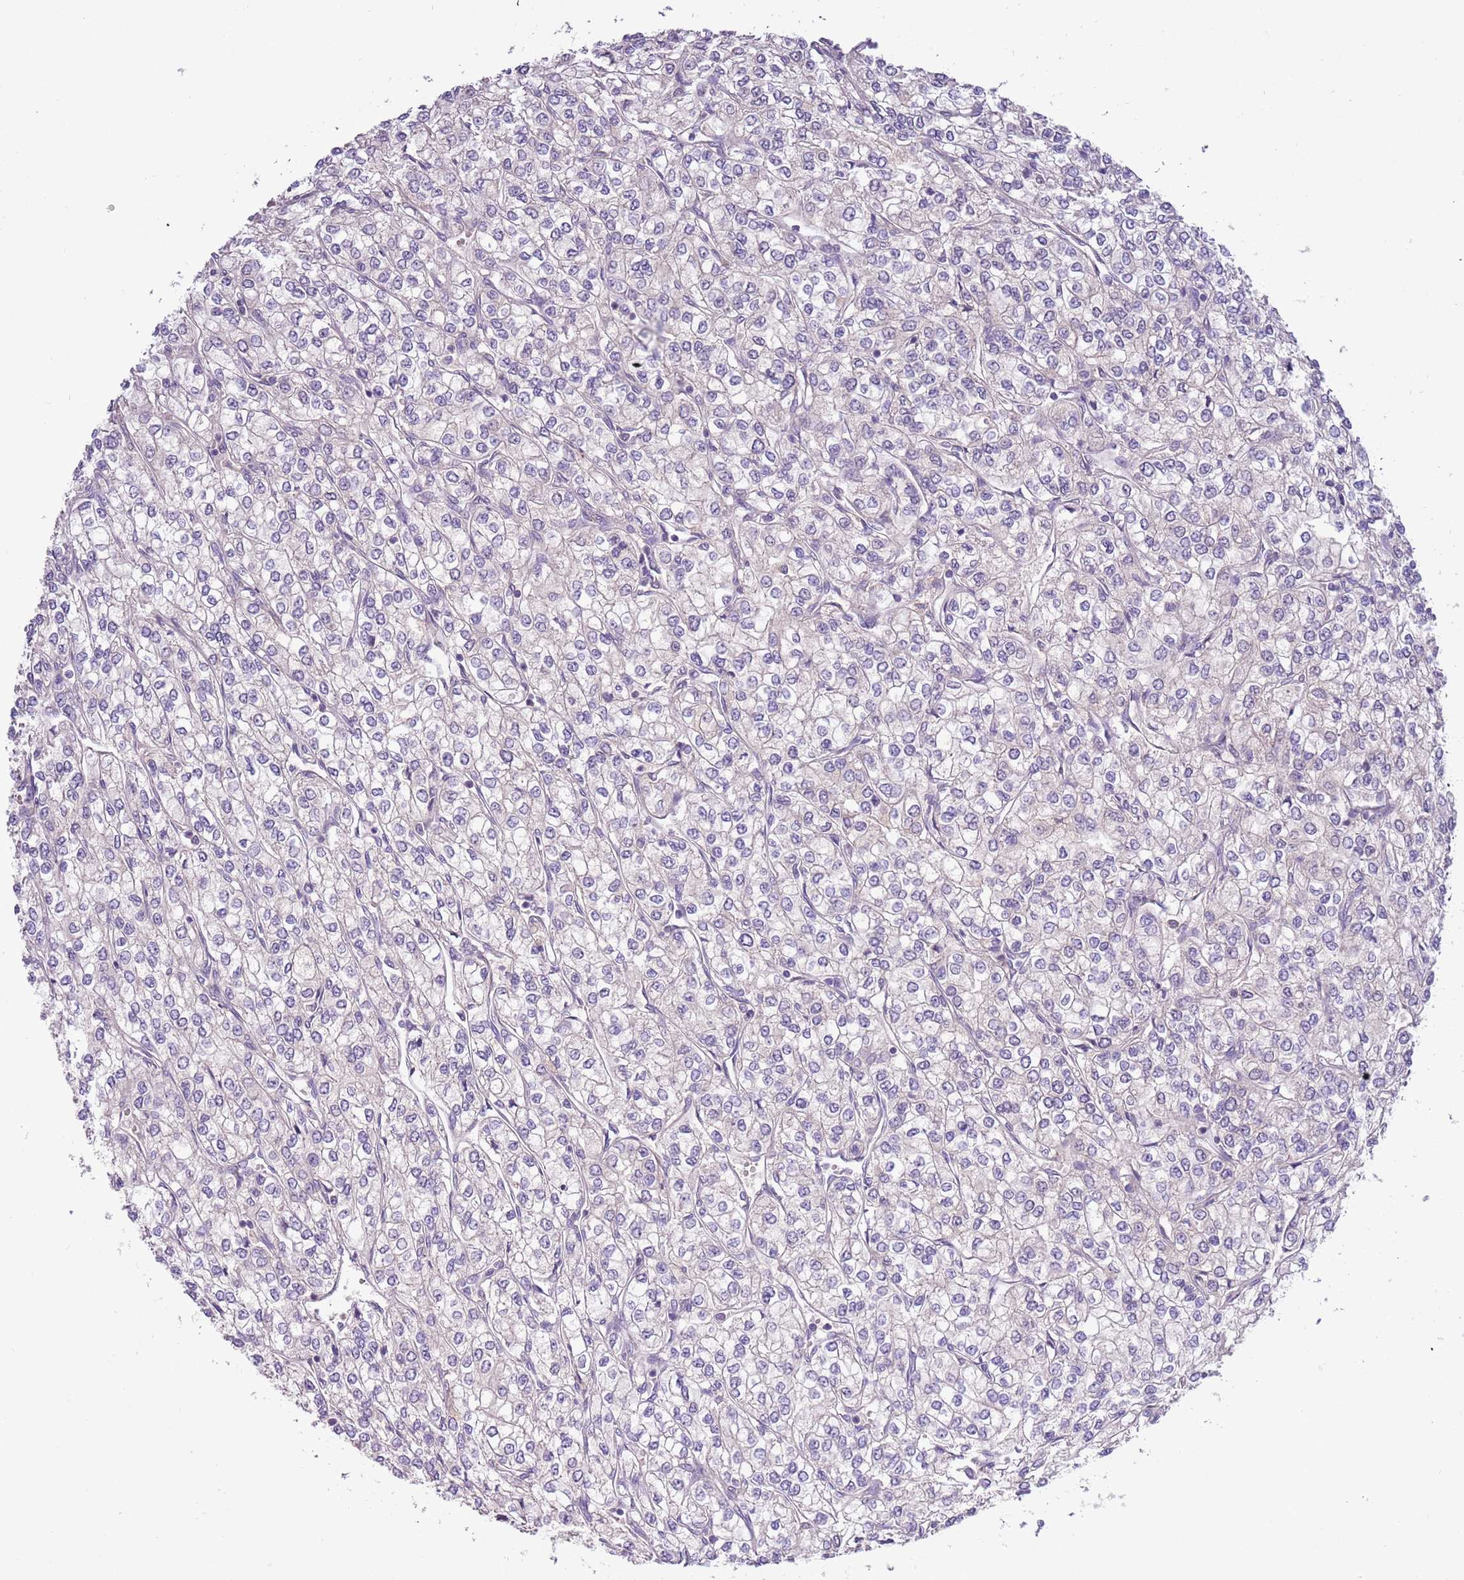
{"staining": {"intensity": "negative", "quantity": "none", "location": "none"}, "tissue": "renal cancer", "cell_type": "Tumor cells", "image_type": "cancer", "snomed": [{"axis": "morphology", "description": "Adenocarcinoma, NOS"}, {"axis": "topography", "description": "Kidney"}], "caption": "Immunohistochemistry image of human renal cancer (adenocarcinoma) stained for a protein (brown), which demonstrates no staining in tumor cells. Nuclei are stained in blue.", "gene": "SHROOM3", "patient": {"sex": "male", "age": 80}}